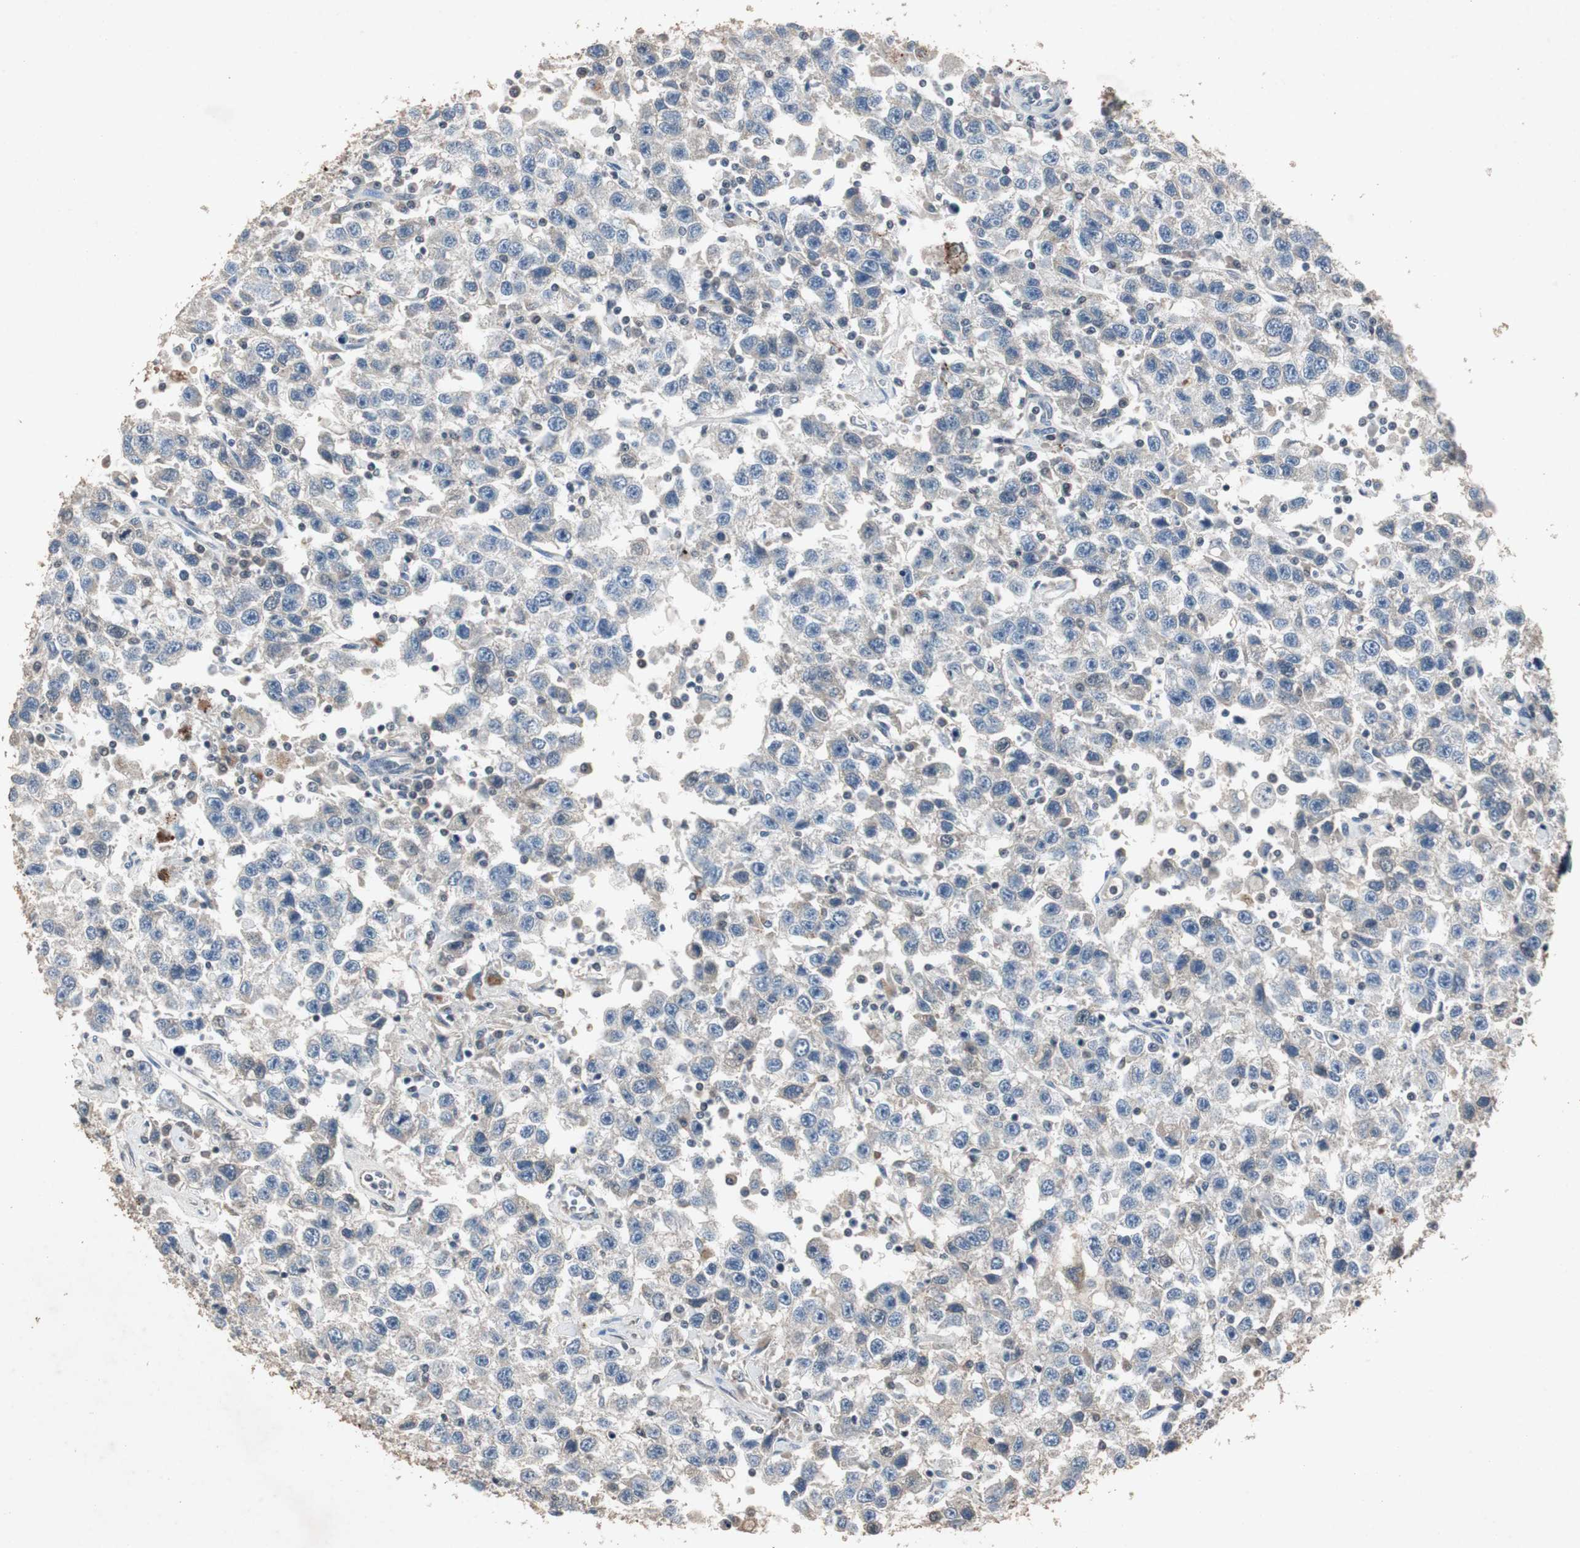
{"staining": {"intensity": "negative", "quantity": "none", "location": "none"}, "tissue": "testis cancer", "cell_type": "Tumor cells", "image_type": "cancer", "snomed": [{"axis": "morphology", "description": "Seminoma, NOS"}, {"axis": "topography", "description": "Testis"}], "caption": "The photomicrograph displays no staining of tumor cells in testis seminoma.", "gene": "ADNP2", "patient": {"sex": "male", "age": 41}}